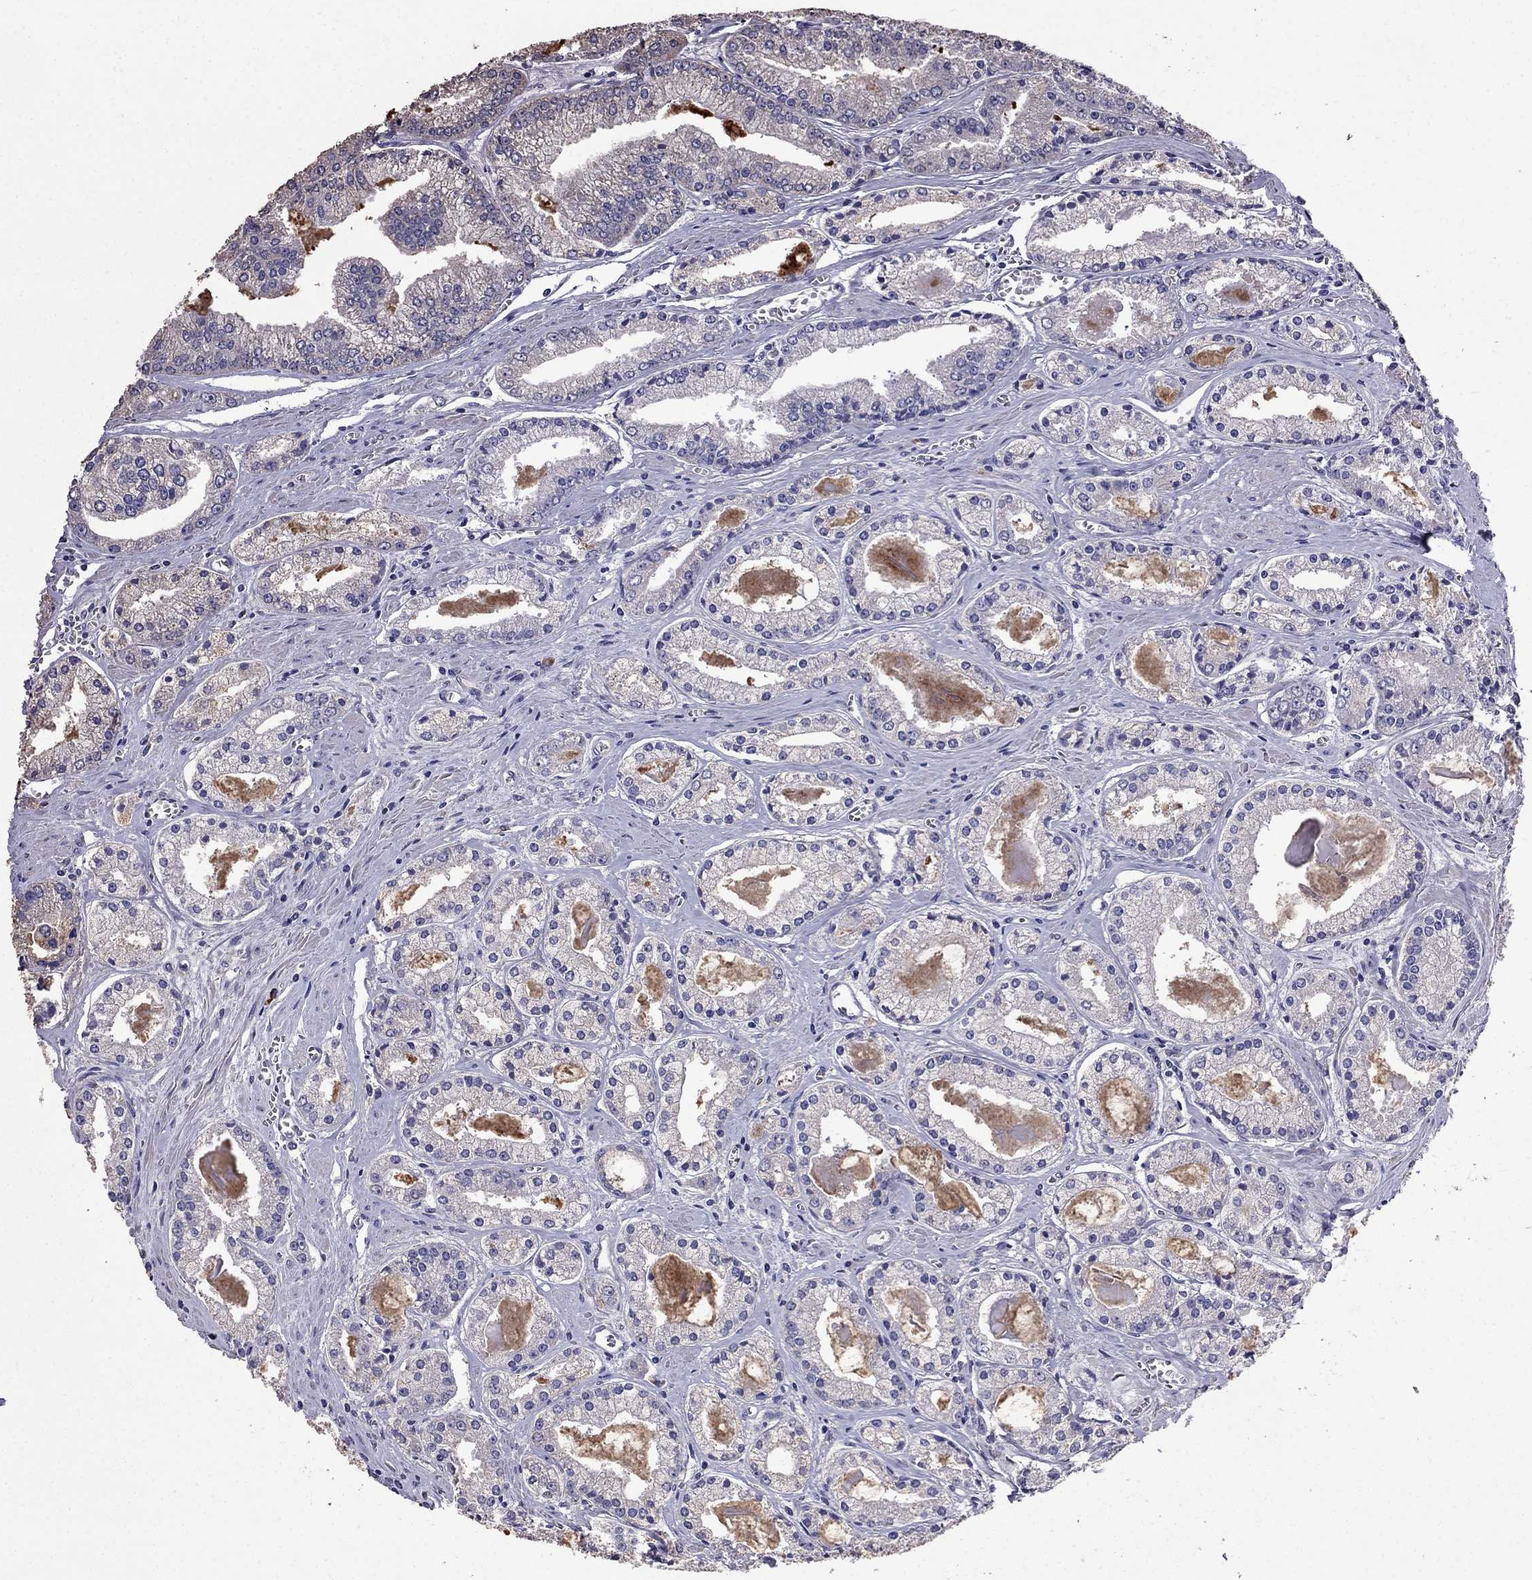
{"staining": {"intensity": "negative", "quantity": "none", "location": "none"}, "tissue": "prostate cancer", "cell_type": "Tumor cells", "image_type": "cancer", "snomed": [{"axis": "morphology", "description": "Adenocarcinoma, NOS"}, {"axis": "topography", "description": "Prostate"}], "caption": "A high-resolution micrograph shows immunohistochemistry (IHC) staining of prostate cancer, which demonstrates no significant staining in tumor cells.", "gene": "AK5", "patient": {"sex": "male", "age": 72}}